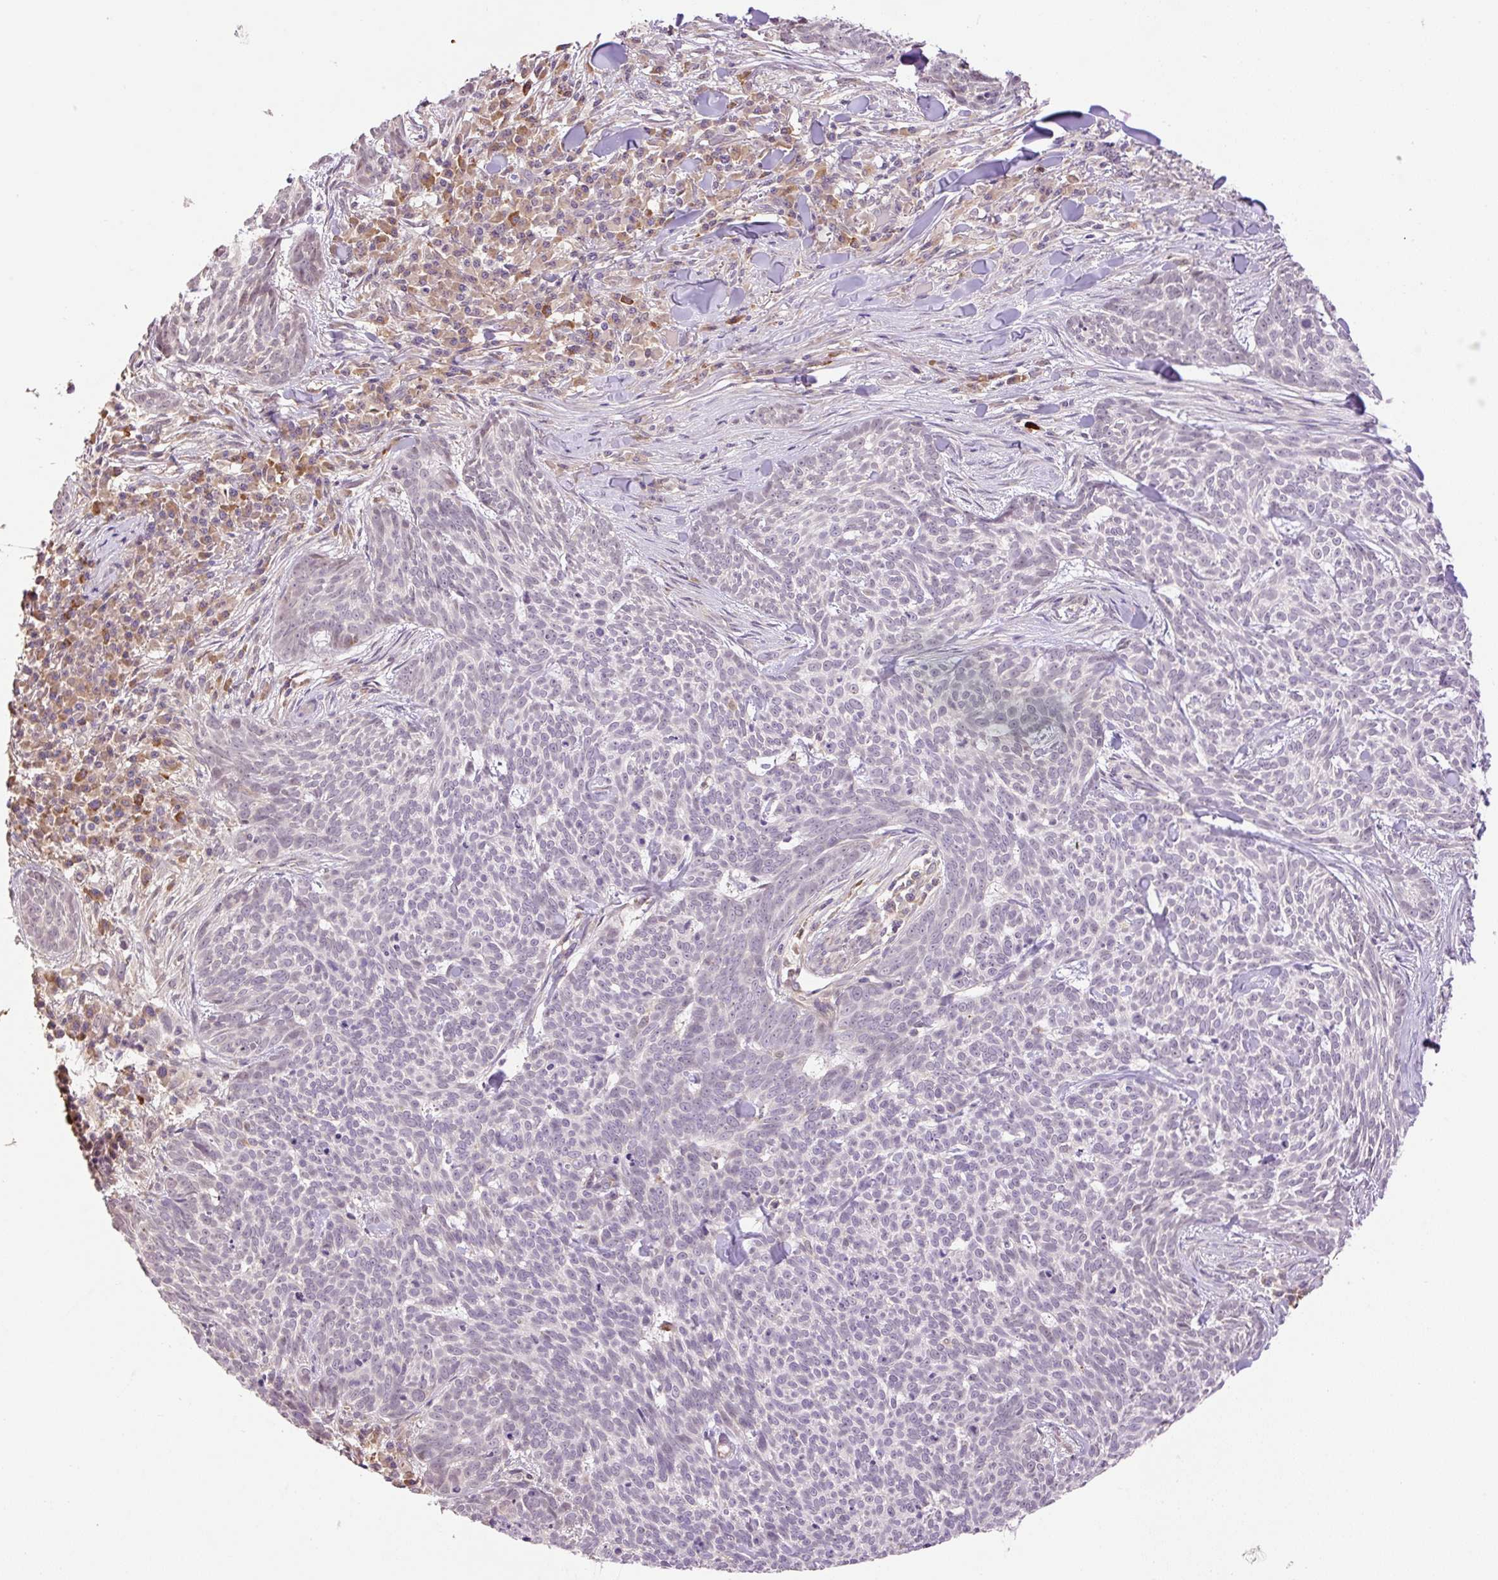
{"staining": {"intensity": "negative", "quantity": "none", "location": "none"}, "tissue": "skin cancer", "cell_type": "Tumor cells", "image_type": "cancer", "snomed": [{"axis": "morphology", "description": "Basal cell carcinoma"}, {"axis": "topography", "description": "Skin"}], "caption": "This histopathology image is of basal cell carcinoma (skin) stained with IHC to label a protein in brown with the nuclei are counter-stained blue. There is no positivity in tumor cells.", "gene": "HABP4", "patient": {"sex": "female", "age": 93}}